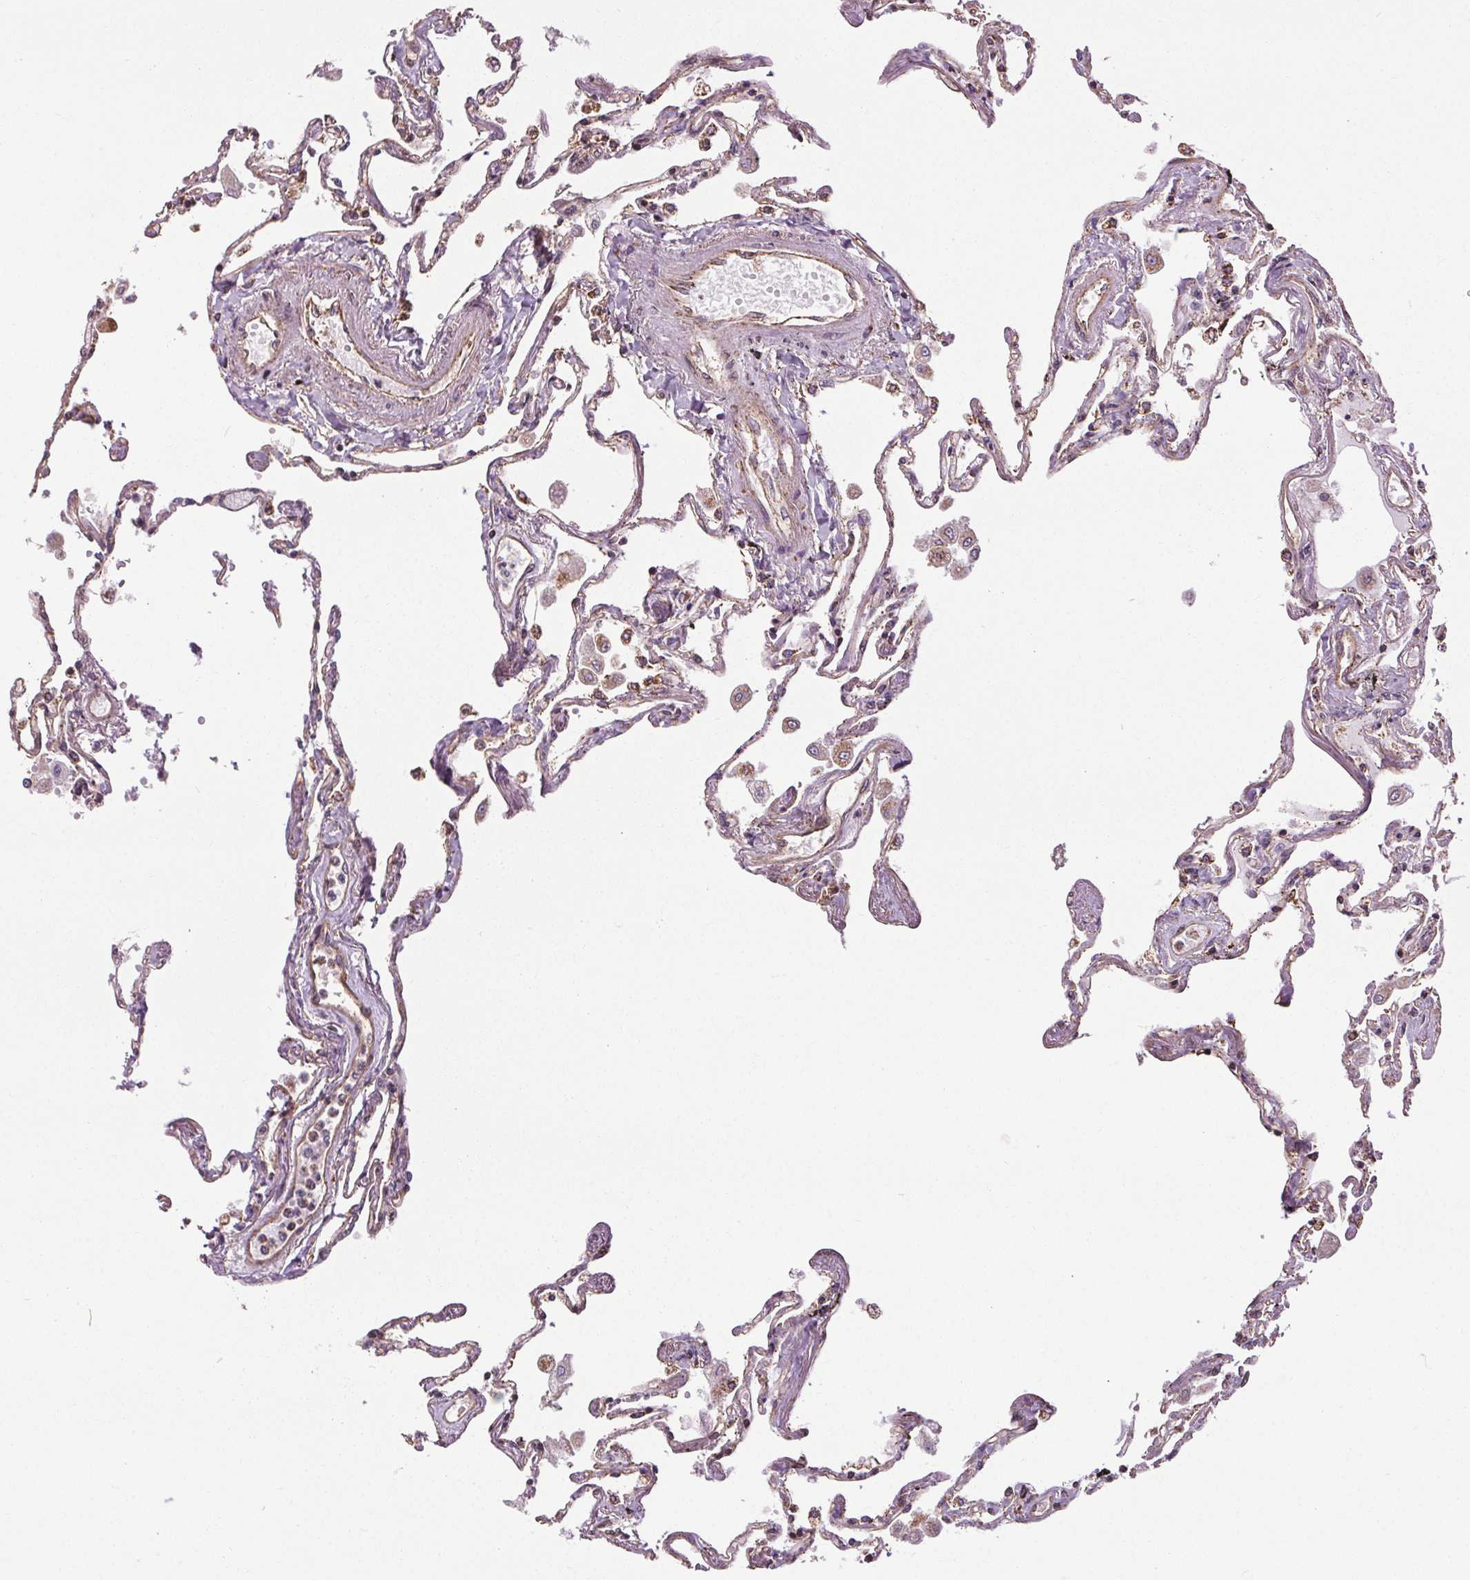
{"staining": {"intensity": "moderate", "quantity": "<25%", "location": "cytoplasmic/membranous"}, "tissue": "lung", "cell_type": "Alveolar cells", "image_type": "normal", "snomed": [{"axis": "morphology", "description": "Normal tissue, NOS"}, {"axis": "morphology", "description": "Adenocarcinoma, NOS"}, {"axis": "topography", "description": "Cartilage tissue"}, {"axis": "topography", "description": "Lung"}], "caption": "Protein staining demonstrates moderate cytoplasmic/membranous positivity in about <25% of alveolar cells in unremarkable lung.", "gene": "ZNF548", "patient": {"sex": "female", "age": 67}}